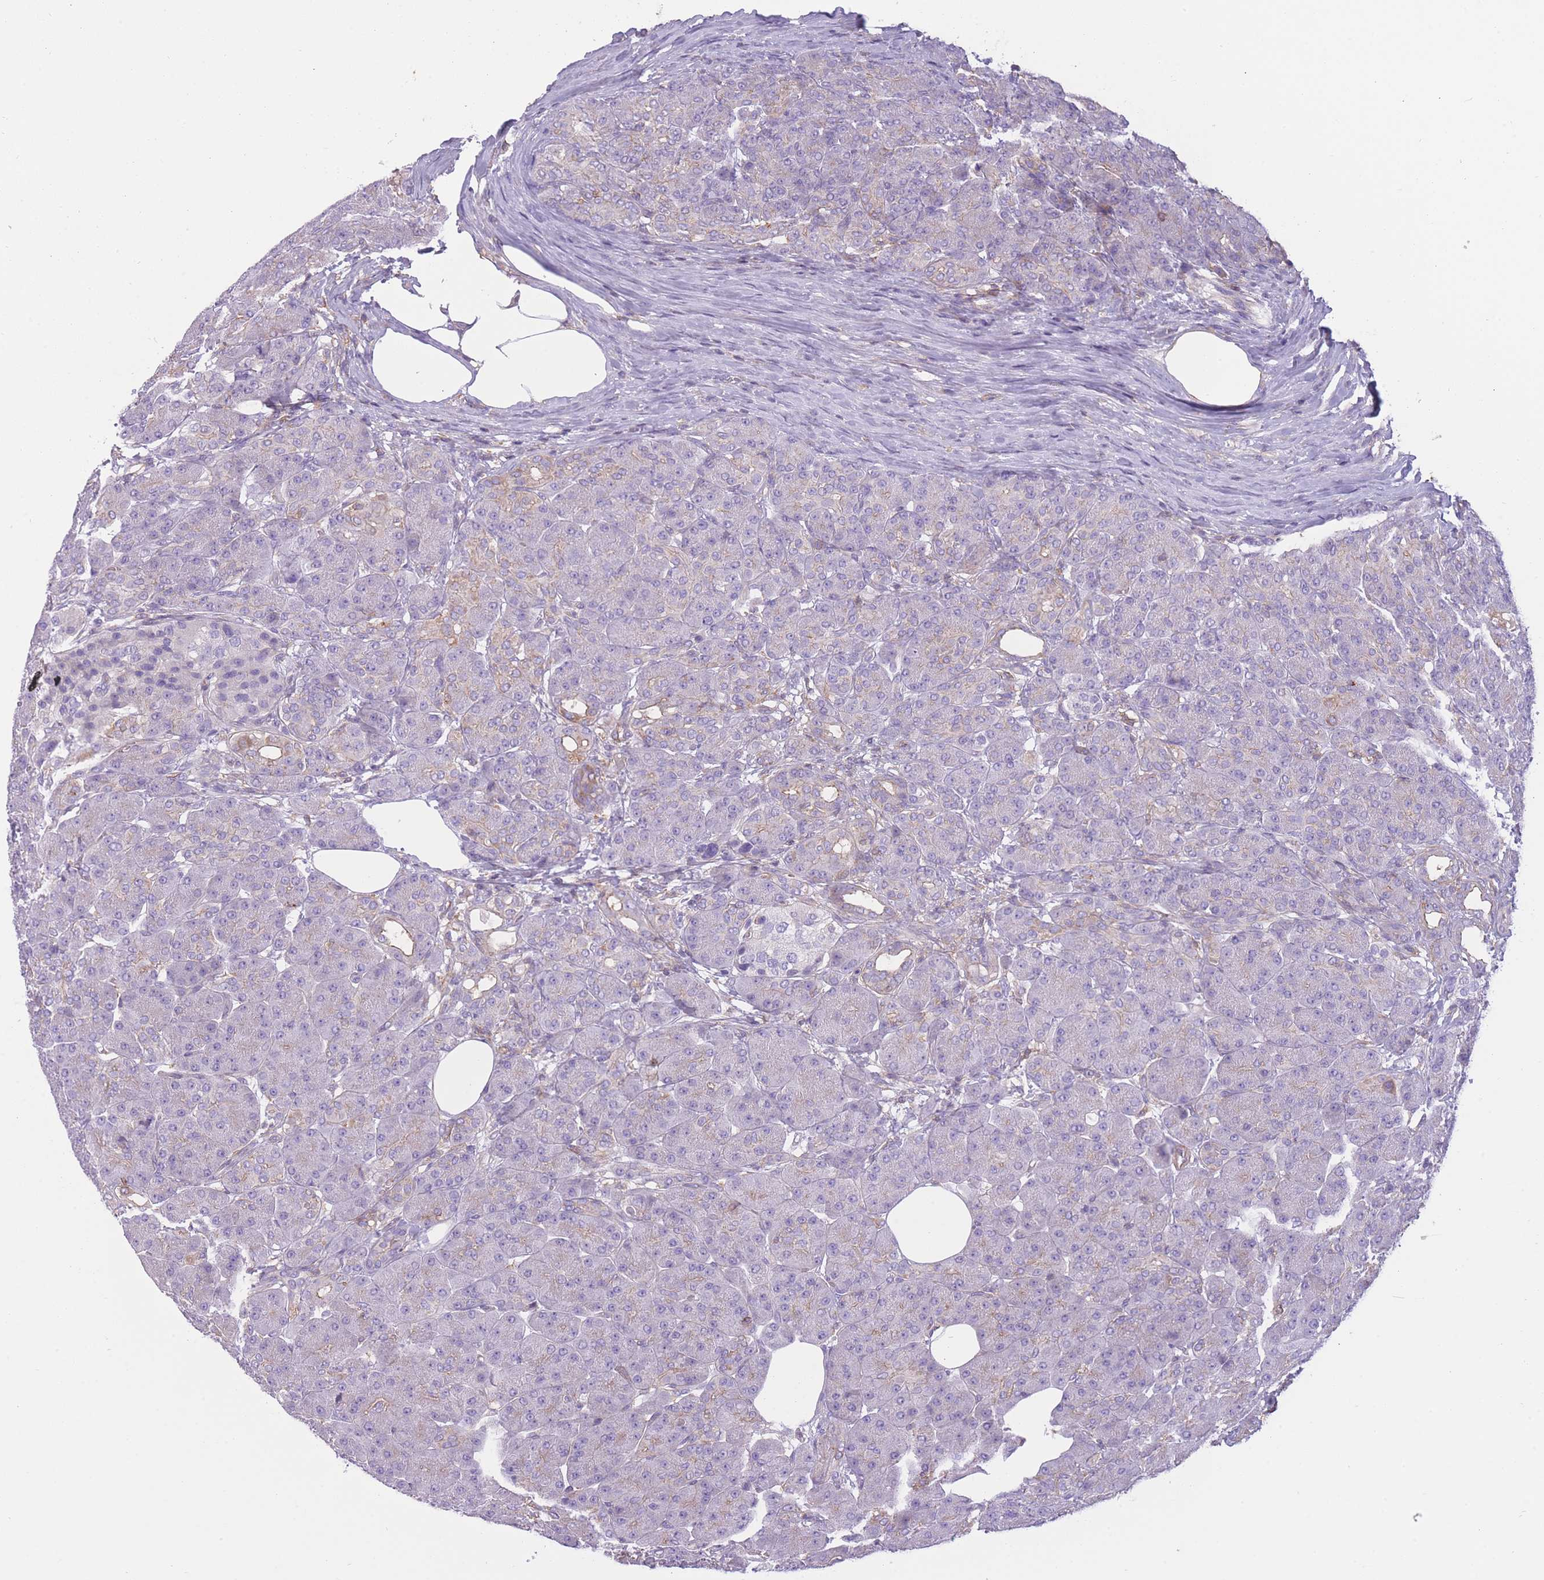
{"staining": {"intensity": "weak", "quantity": "<25%", "location": "cytoplasmic/membranous"}, "tissue": "pancreas", "cell_type": "Exocrine glandular cells", "image_type": "normal", "snomed": [{"axis": "morphology", "description": "Normal tissue, NOS"}, {"axis": "topography", "description": "Pancreas"}], "caption": "Exocrine glandular cells are negative for protein expression in unremarkable human pancreas. The staining was performed using DAB (3,3'-diaminobenzidine) to visualize the protein expression in brown, while the nuclei were stained in blue with hematoxylin (Magnification: 20x).", "gene": "PDHA1", "patient": {"sex": "male", "age": 63}}